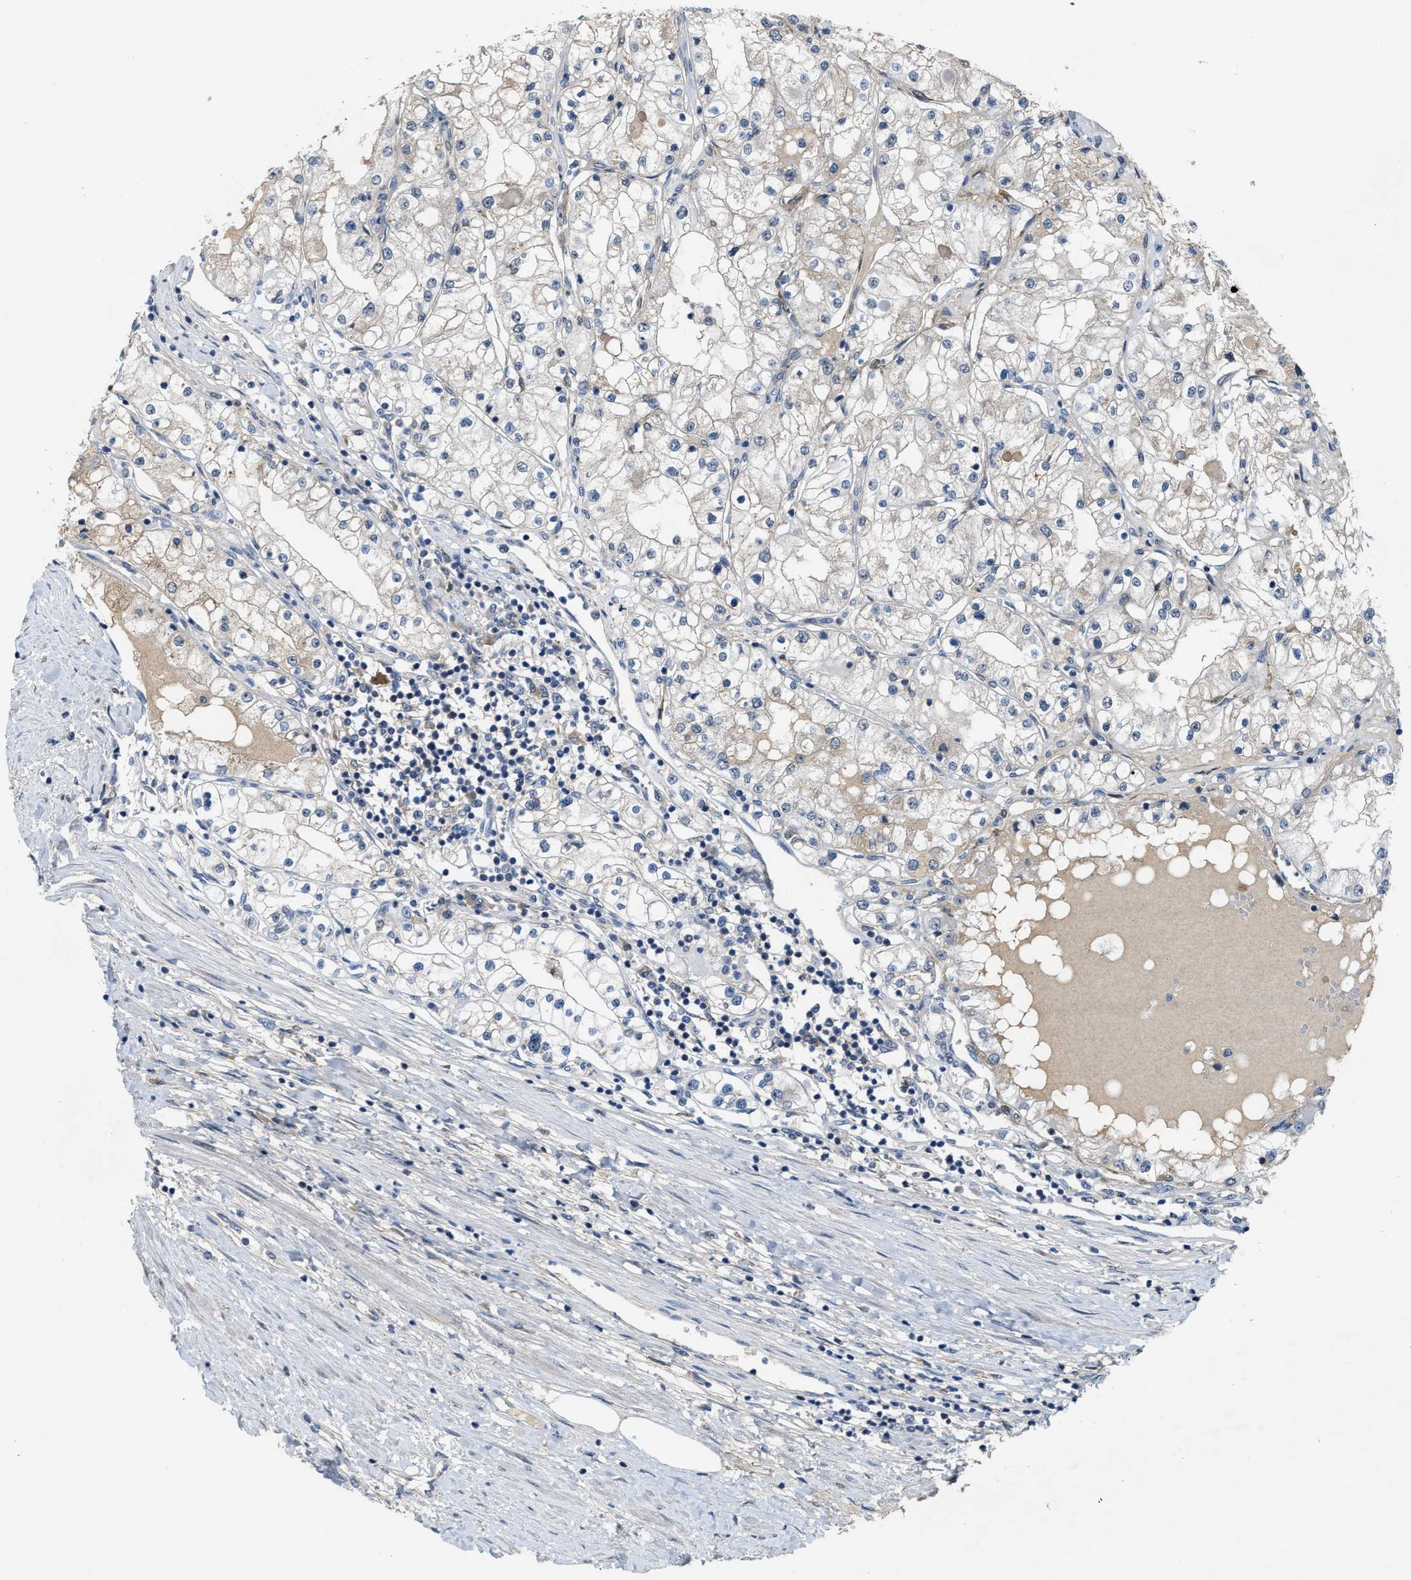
{"staining": {"intensity": "negative", "quantity": "none", "location": "none"}, "tissue": "renal cancer", "cell_type": "Tumor cells", "image_type": "cancer", "snomed": [{"axis": "morphology", "description": "Adenocarcinoma, NOS"}, {"axis": "topography", "description": "Kidney"}], "caption": "Tumor cells show no significant protein staining in renal cancer (adenocarcinoma).", "gene": "ZNF783", "patient": {"sex": "male", "age": 68}}